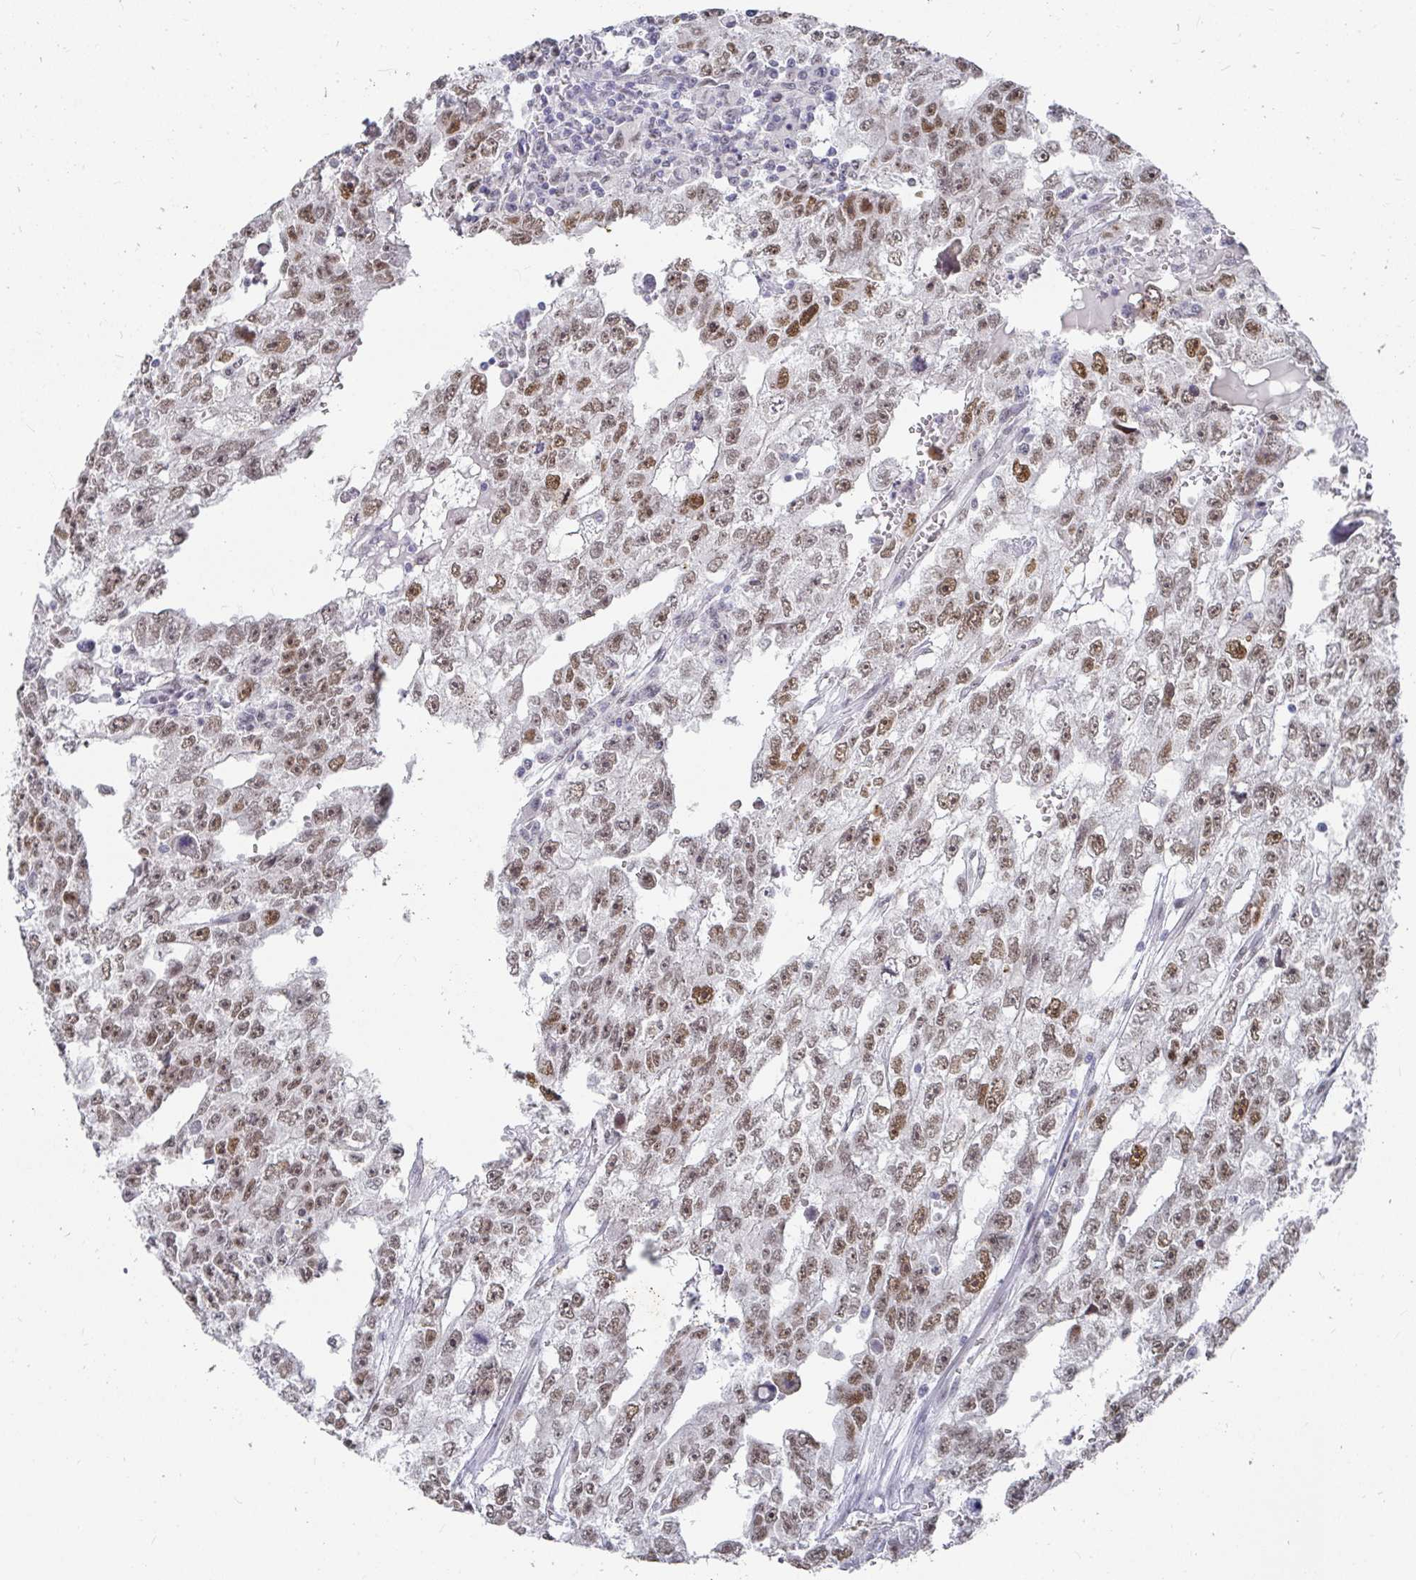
{"staining": {"intensity": "moderate", "quantity": "25%-75%", "location": "nuclear"}, "tissue": "testis cancer", "cell_type": "Tumor cells", "image_type": "cancer", "snomed": [{"axis": "morphology", "description": "Carcinoma, Embryonal, NOS"}, {"axis": "topography", "description": "Testis"}], "caption": "A histopathology image showing moderate nuclear expression in approximately 25%-75% of tumor cells in testis cancer (embryonal carcinoma), as visualized by brown immunohistochemical staining.", "gene": "RCOR1", "patient": {"sex": "male", "age": 20}}